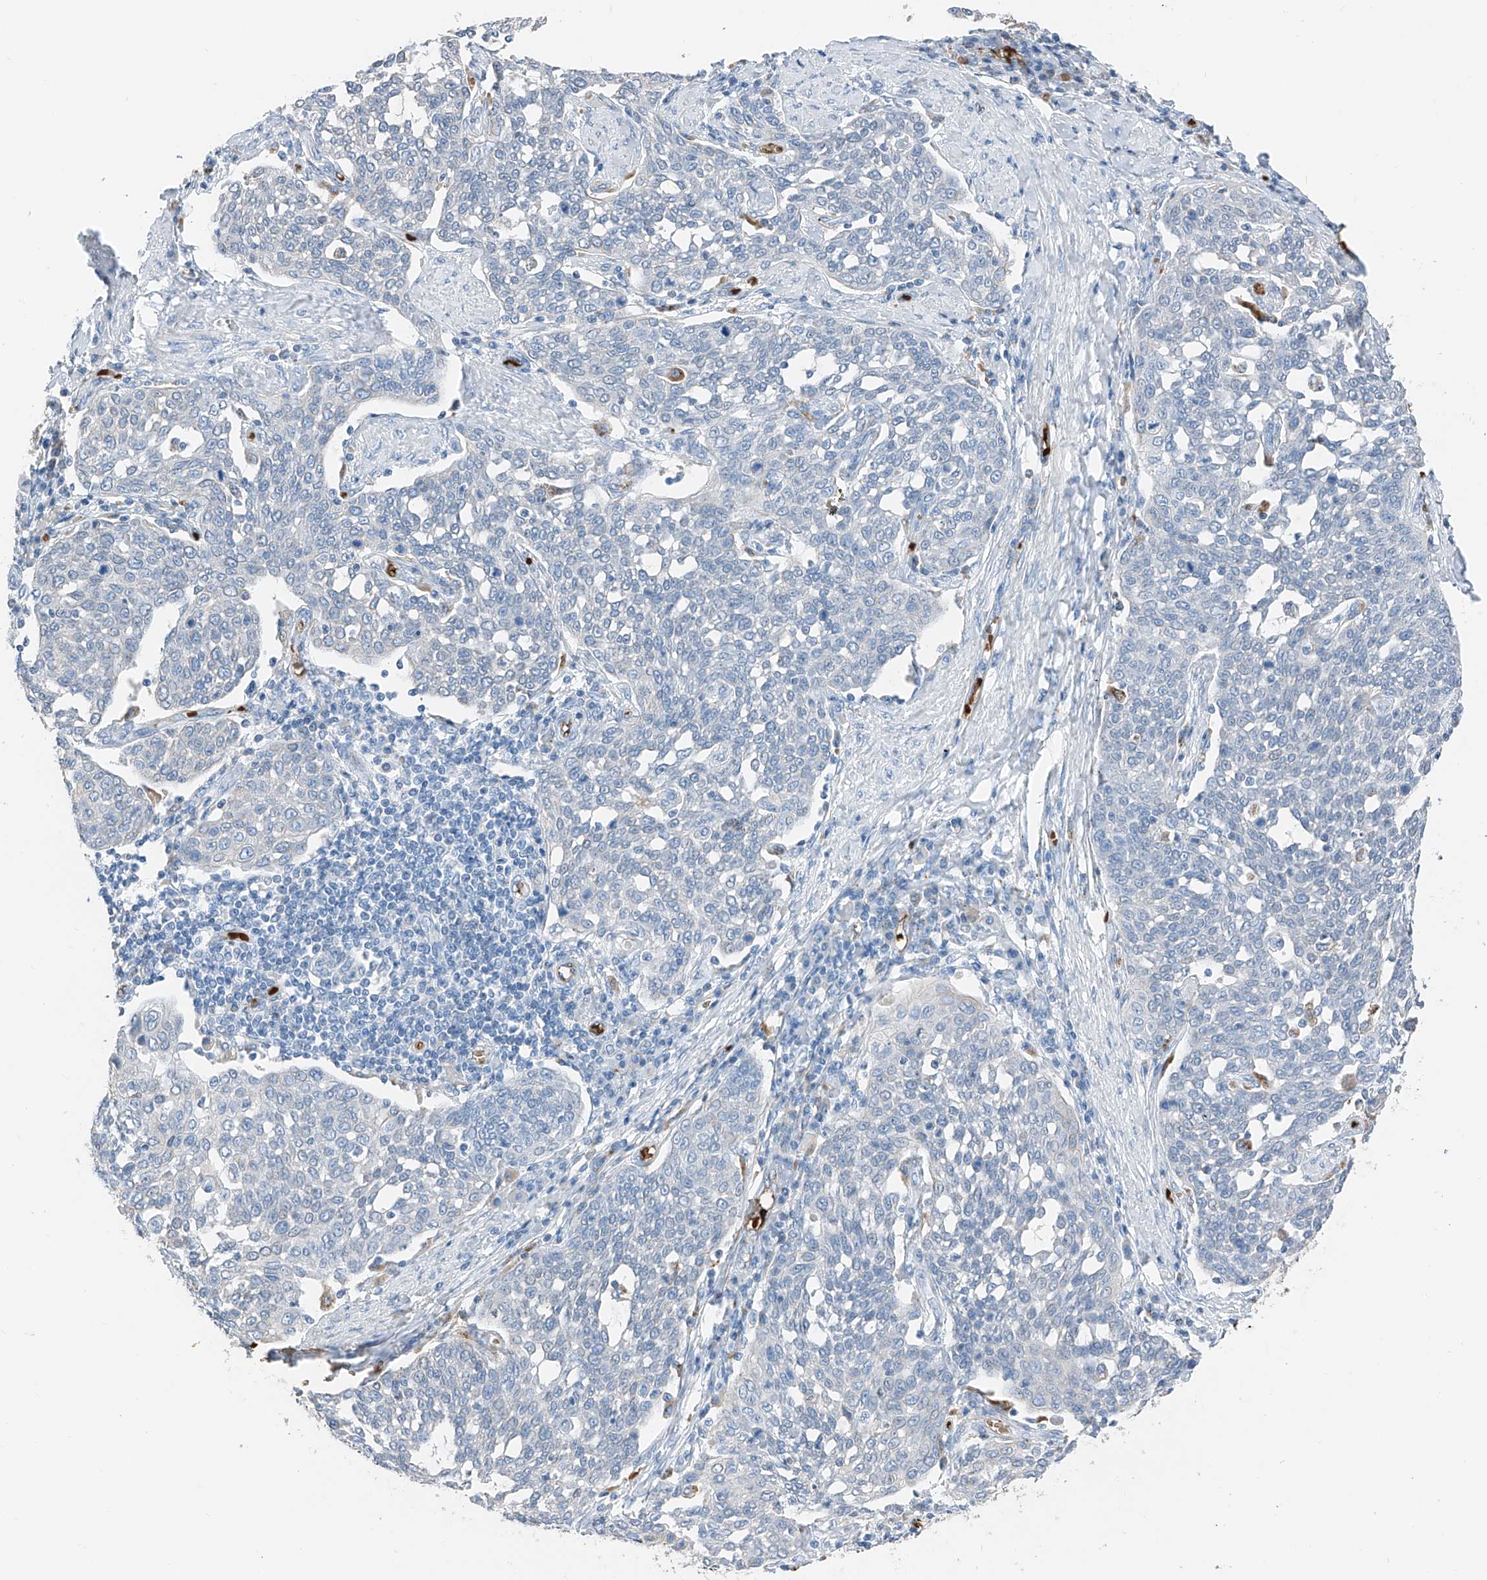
{"staining": {"intensity": "negative", "quantity": "none", "location": "none"}, "tissue": "cervical cancer", "cell_type": "Tumor cells", "image_type": "cancer", "snomed": [{"axis": "morphology", "description": "Squamous cell carcinoma, NOS"}, {"axis": "topography", "description": "Cervix"}], "caption": "DAB (3,3'-diaminobenzidine) immunohistochemical staining of human cervical cancer displays no significant expression in tumor cells.", "gene": "PRSS23", "patient": {"sex": "female", "age": 34}}